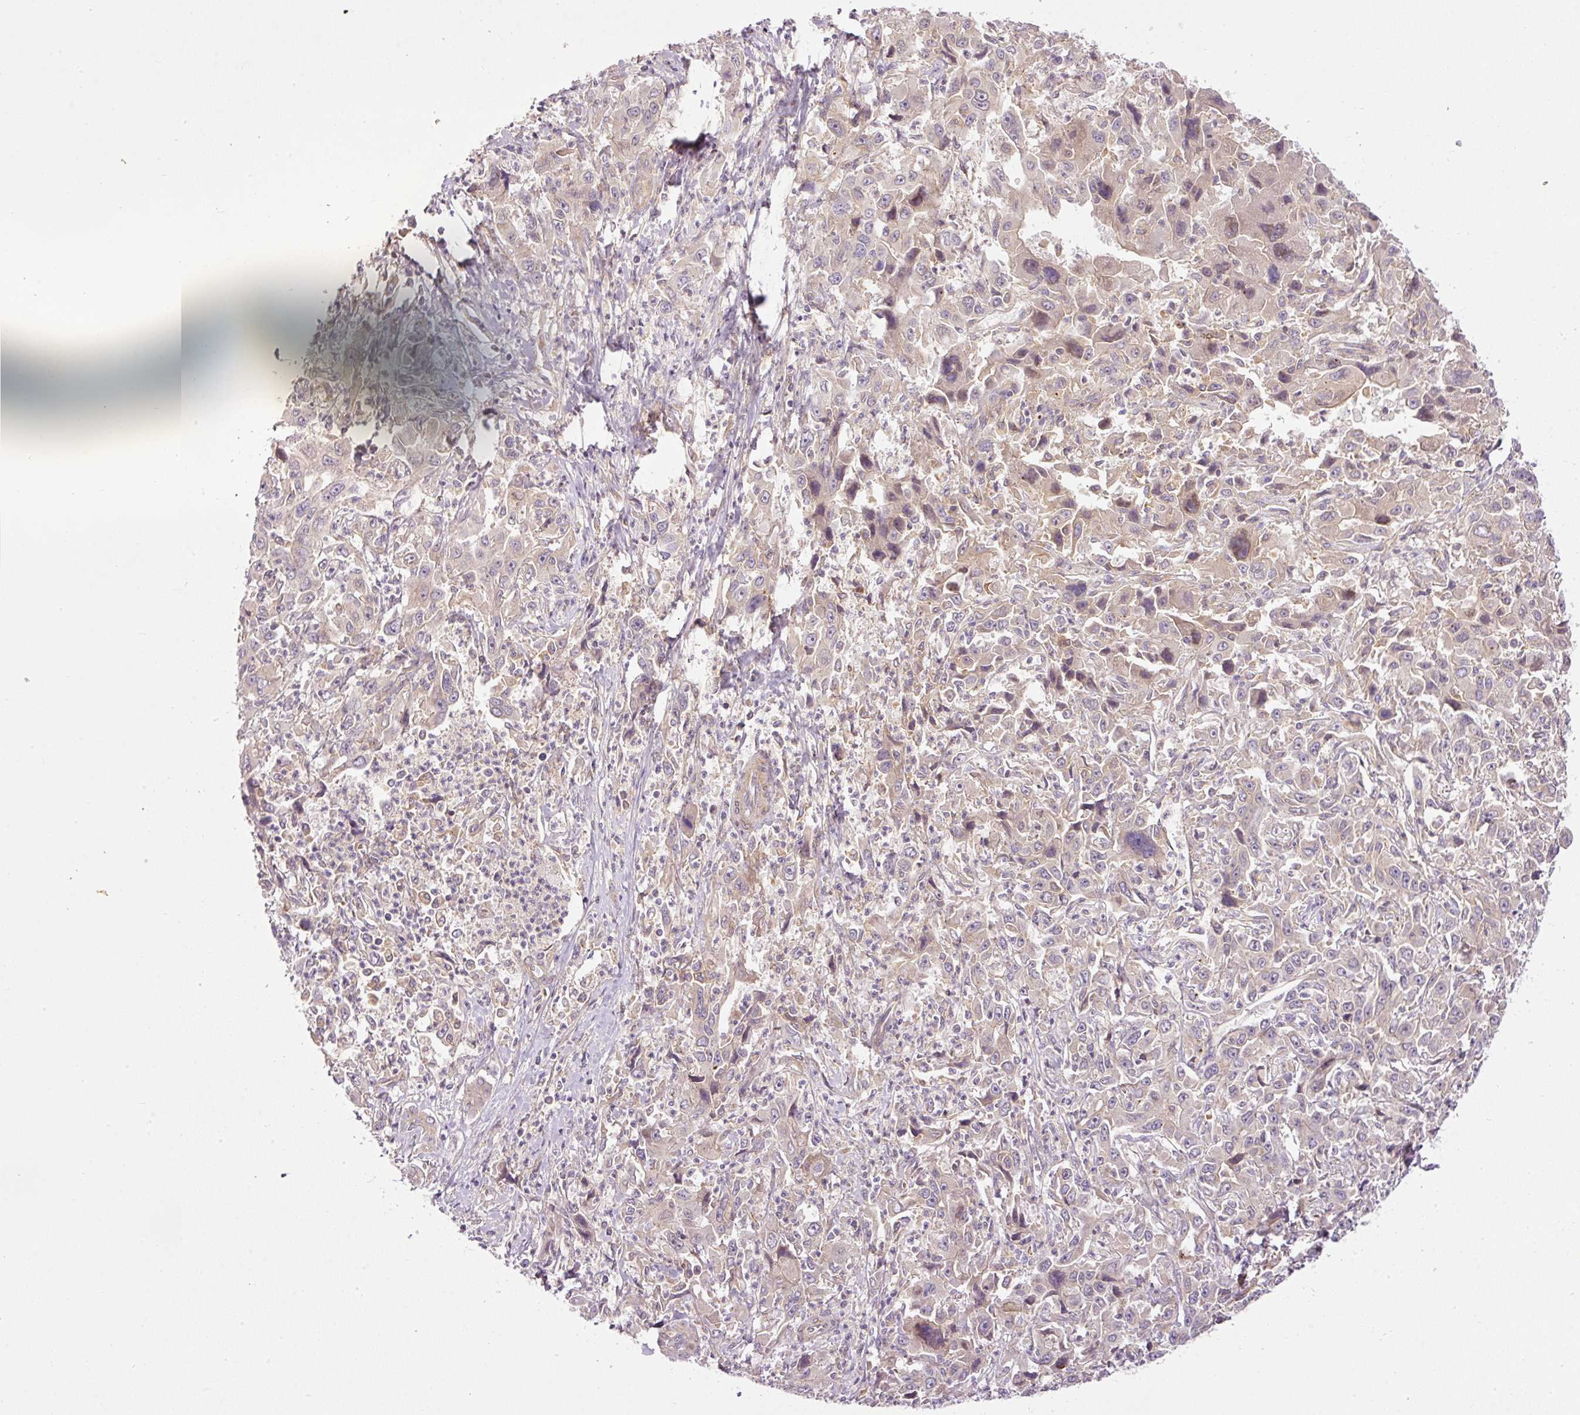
{"staining": {"intensity": "weak", "quantity": "<25%", "location": "cytoplasmic/membranous"}, "tissue": "liver cancer", "cell_type": "Tumor cells", "image_type": "cancer", "snomed": [{"axis": "morphology", "description": "Carcinoma, Hepatocellular, NOS"}, {"axis": "topography", "description": "Liver"}], "caption": "The histopathology image displays no staining of tumor cells in hepatocellular carcinoma (liver).", "gene": "TBC1D2B", "patient": {"sex": "male", "age": 63}}